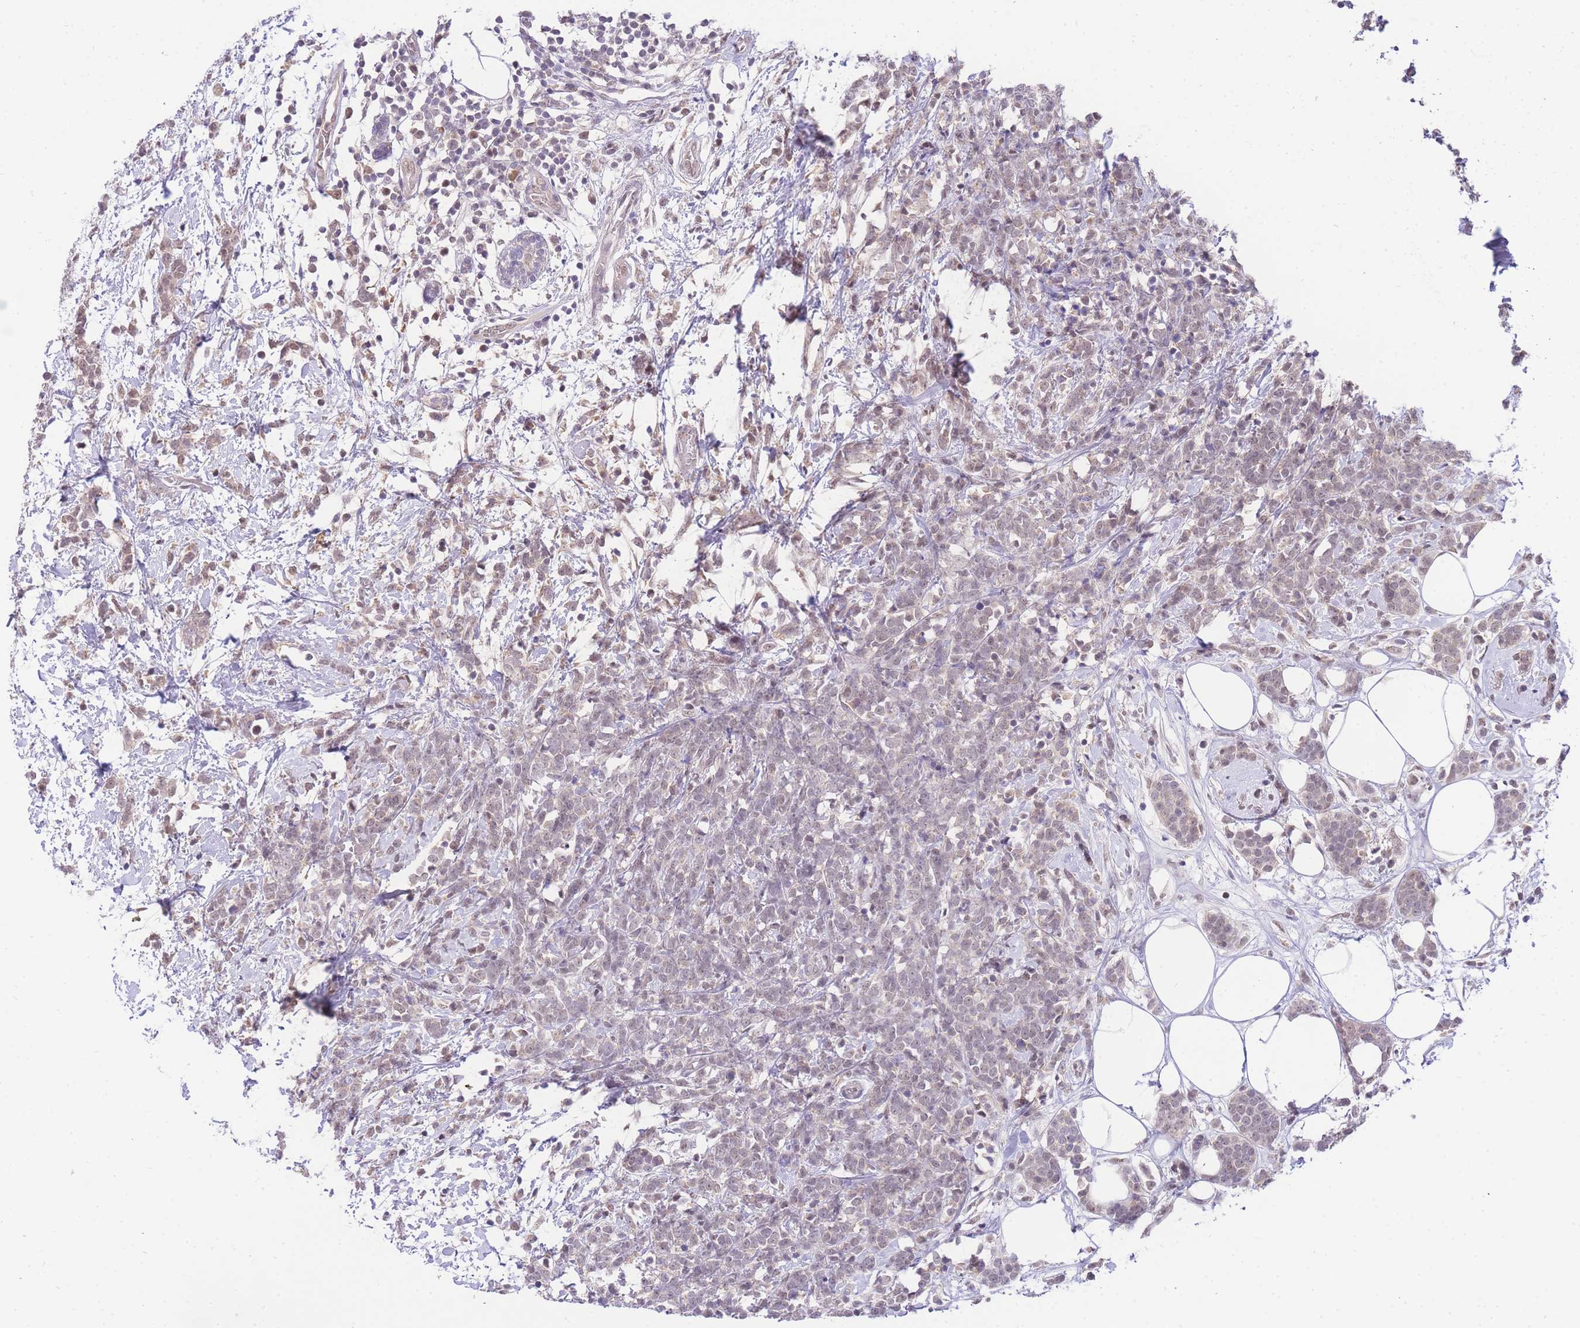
{"staining": {"intensity": "negative", "quantity": "none", "location": "none"}, "tissue": "breast cancer", "cell_type": "Tumor cells", "image_type": "cancer", "snomed": [{"axis": "morphology", "description": "Lobular carcinoma"}, {"axis": "topography", "description": "Breast"}], "caption": "This is a photomicrograph of IHC staining of breast cancer, which shows no expression in tumor cells.", "gene": "PUS10", "patient": {"sex": "female", "age": 58}}